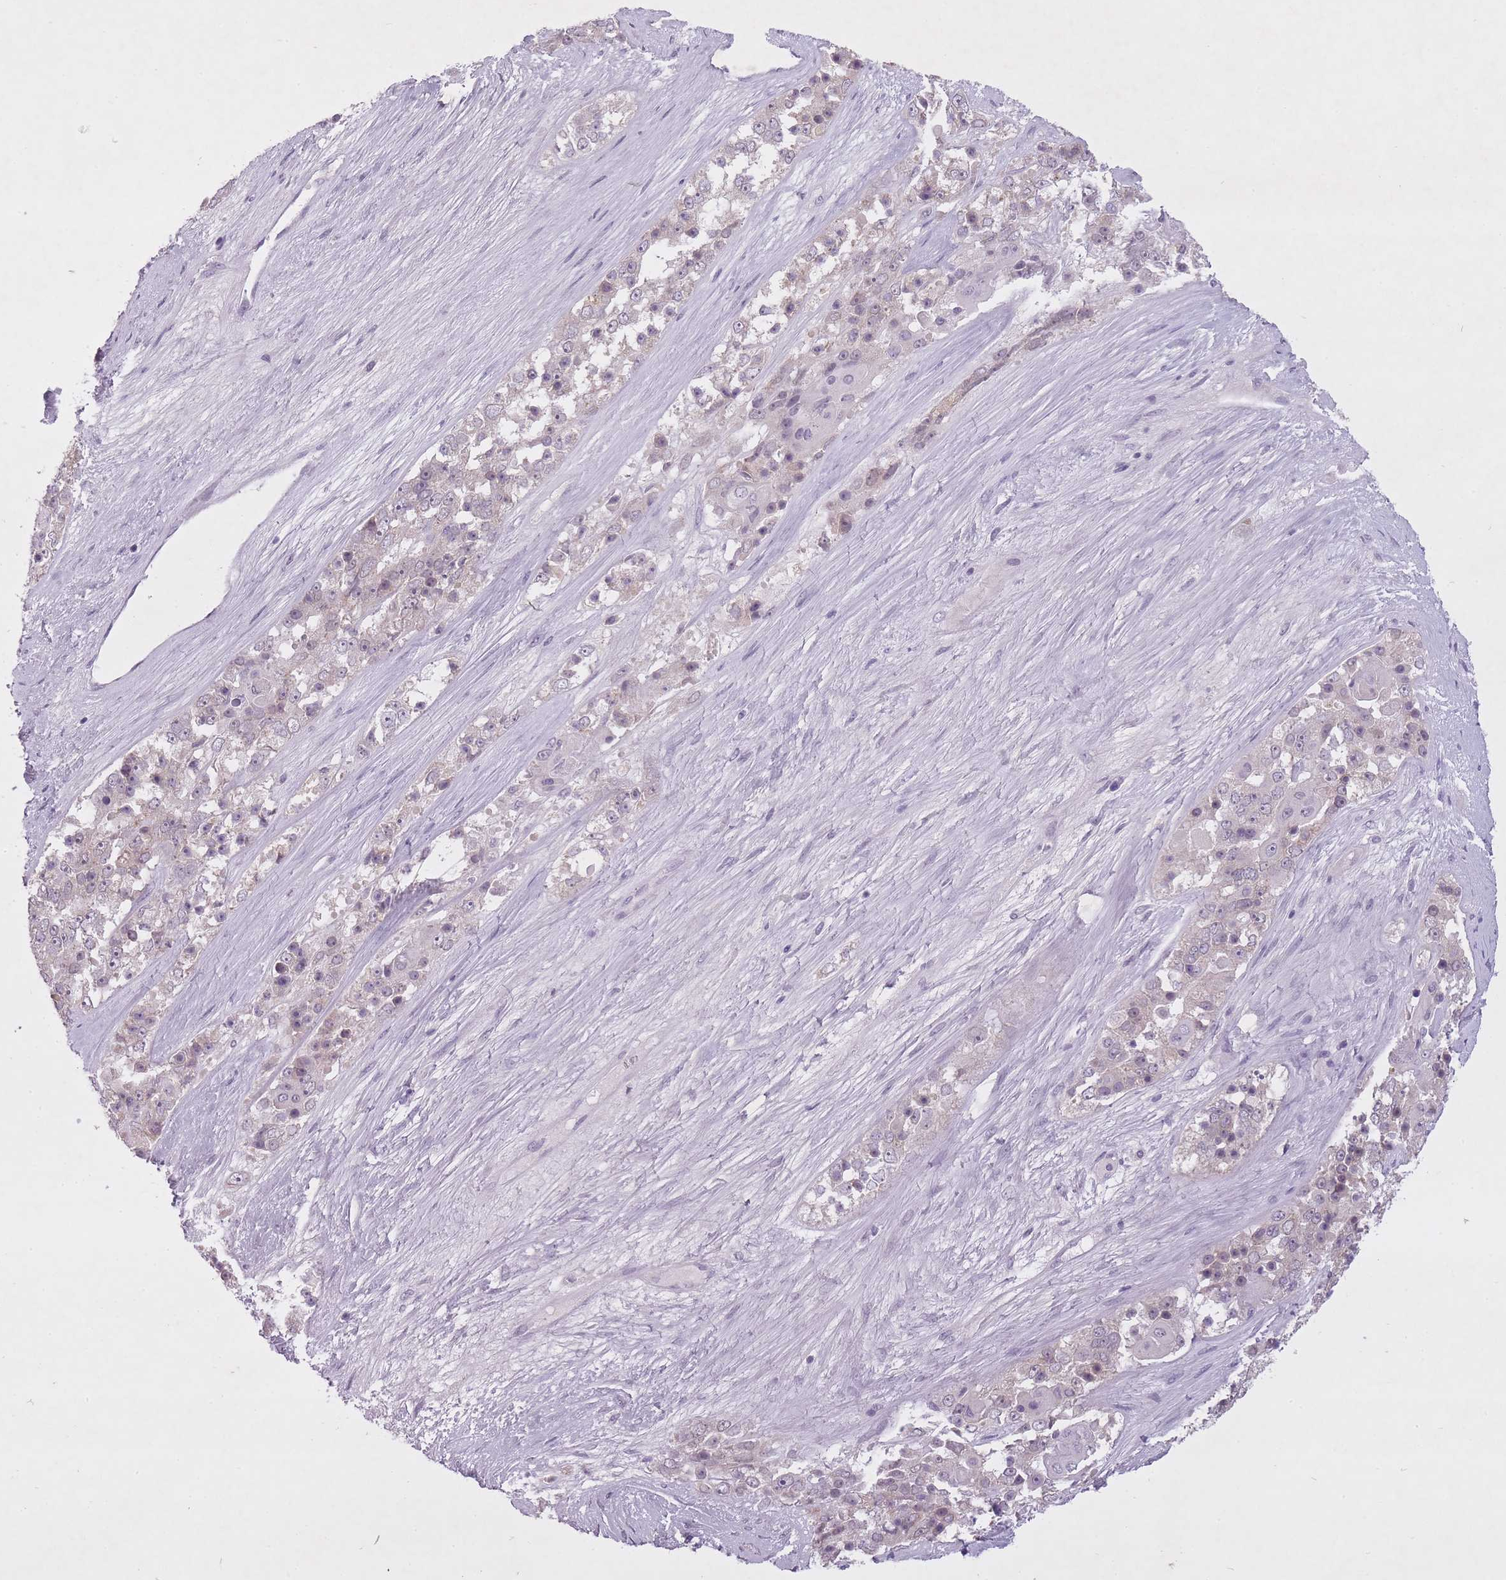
{"staining": {"intensity": "negative", "quantity": "none", "location": "none"}, "tissue": "ovarian cancer", "cell_type": "Tumor cells", "image_type": "cancer", "snomed": [{"axis": "morphology", "description": "Carcinoma, endometroid"}, {"axis": "topography", "description": "Ovary"}], "caption": "An immunohistochemistry (IHC) image of ovarian cancer (endometroid carcinoma) is shown. There is no staining in tumor cells of ovarian cancer (endometroid carcinoma).", "gene": "FAM43B", "patient": {"sex": "female", "age": 51}}